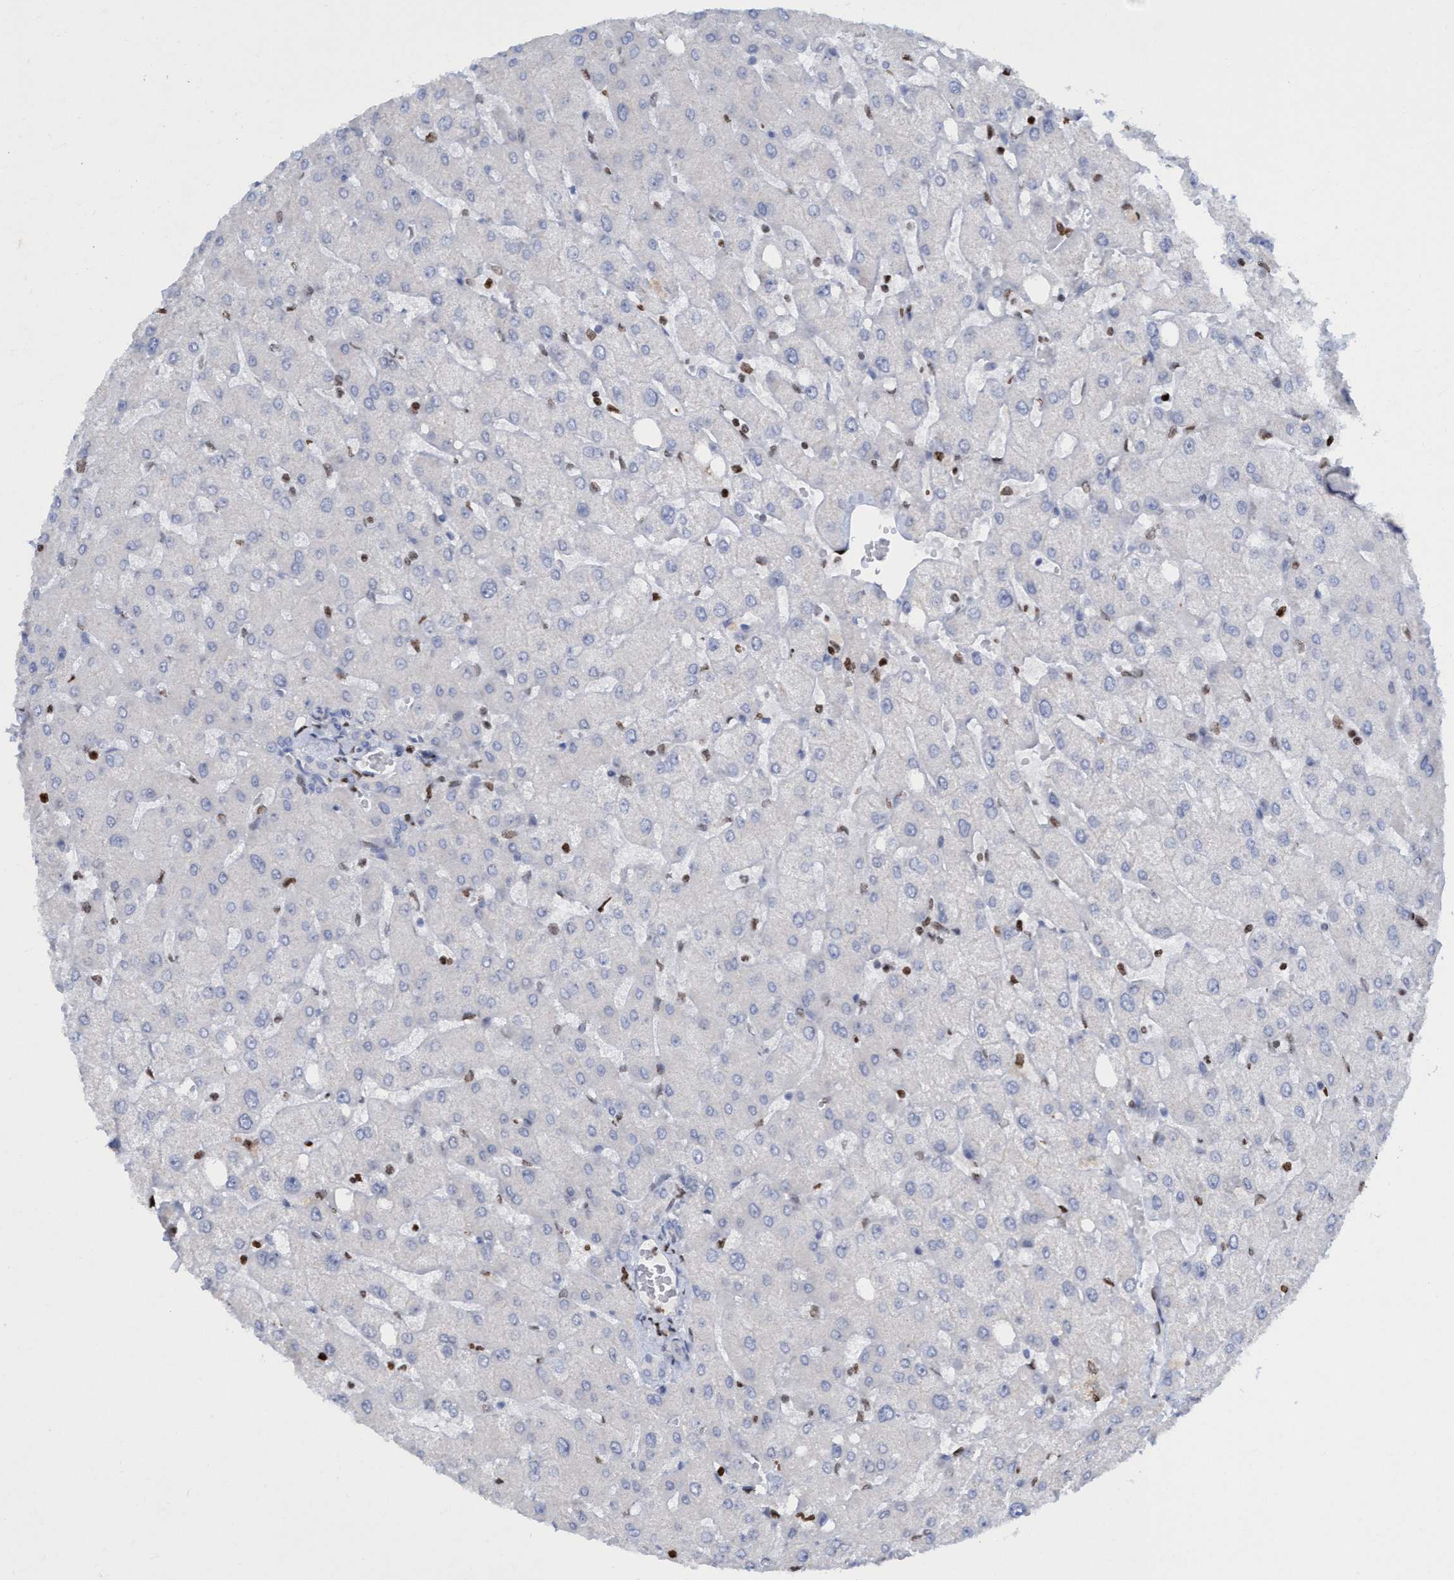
{"staining": {"intensity": "negative", "quantity": "none", "location": "none"}, "tissue": "liver", "cell_type": "Cholangiocytes", "image_type": "normal", "snomed": [{"axis": "morphology", "description": "Normal tissue, NOS"}, {"axis": "topography", "description": "Liver"}], "caption": "Immunohistochemical staining of benign liver reveals no significant expression in cholangiocytes. (DAB immunohistochemistry (IHC) with hematoxylin counter stain).", "gene": "CBX2", "patient": {"sex": "female", "age": 54}}